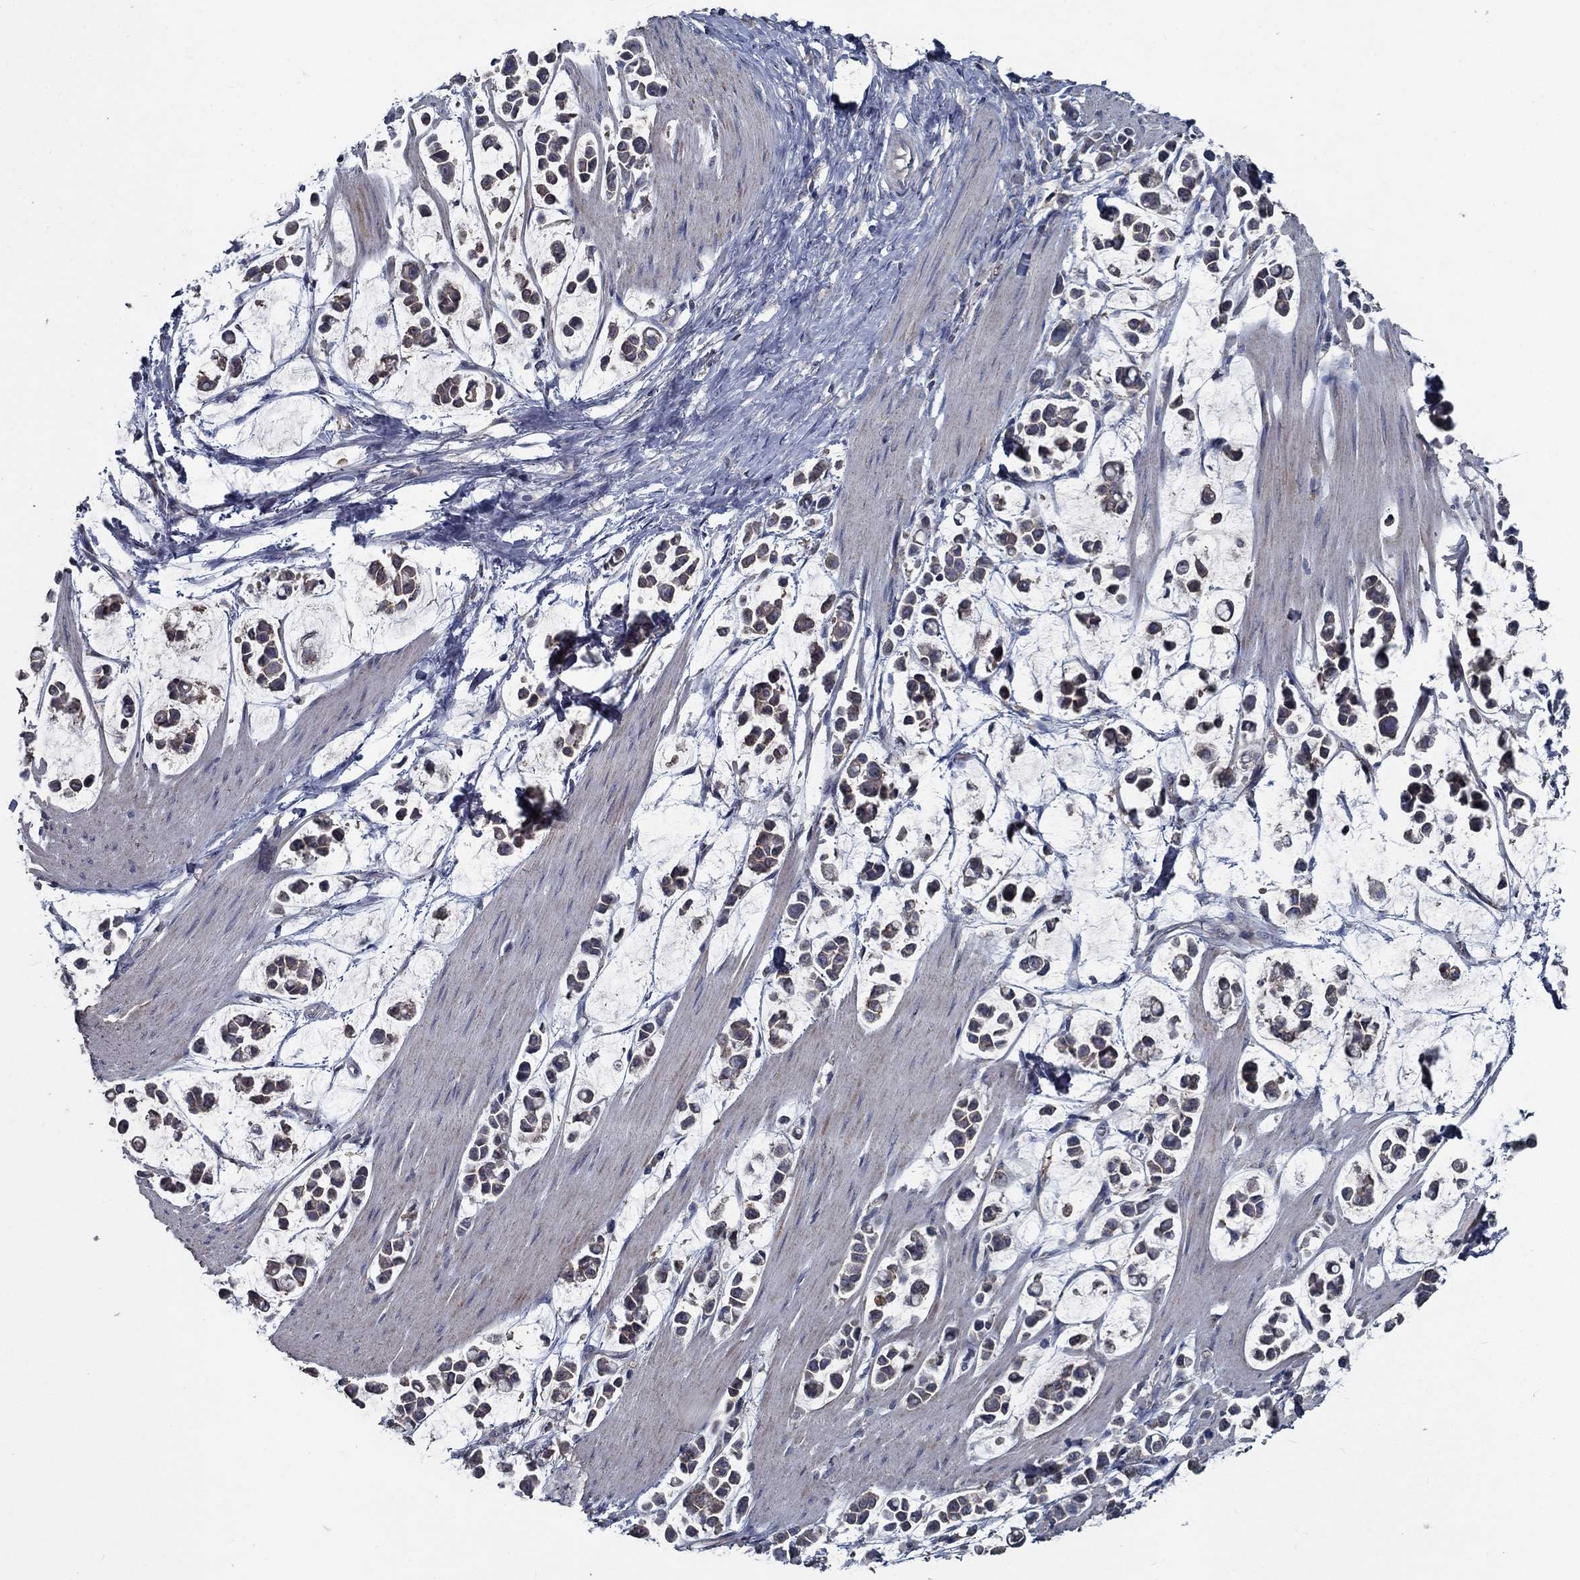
{"staining": {"intensity": "weak", "quantity": "25%-75%", "location": "cytoplasmic/membranous"}, "tissue": "stomach cancer", "cell_type": "Tumor cells", "image_type": "cancer", "snomed": [{"axis": "morphology", "description": "Adenocarcinoma, NOS"}, {"axis": "topography", "description": "Stomach"}], "caption": "Human stomach cancer (adenocarcinoma) stained with a brown dye exhibits weak cytoplasmic/membranous positive expression in about 25%-75% of tumor cells.", "gene": "SLC44A1", "patient": {"sex": "male", "age": 82}}